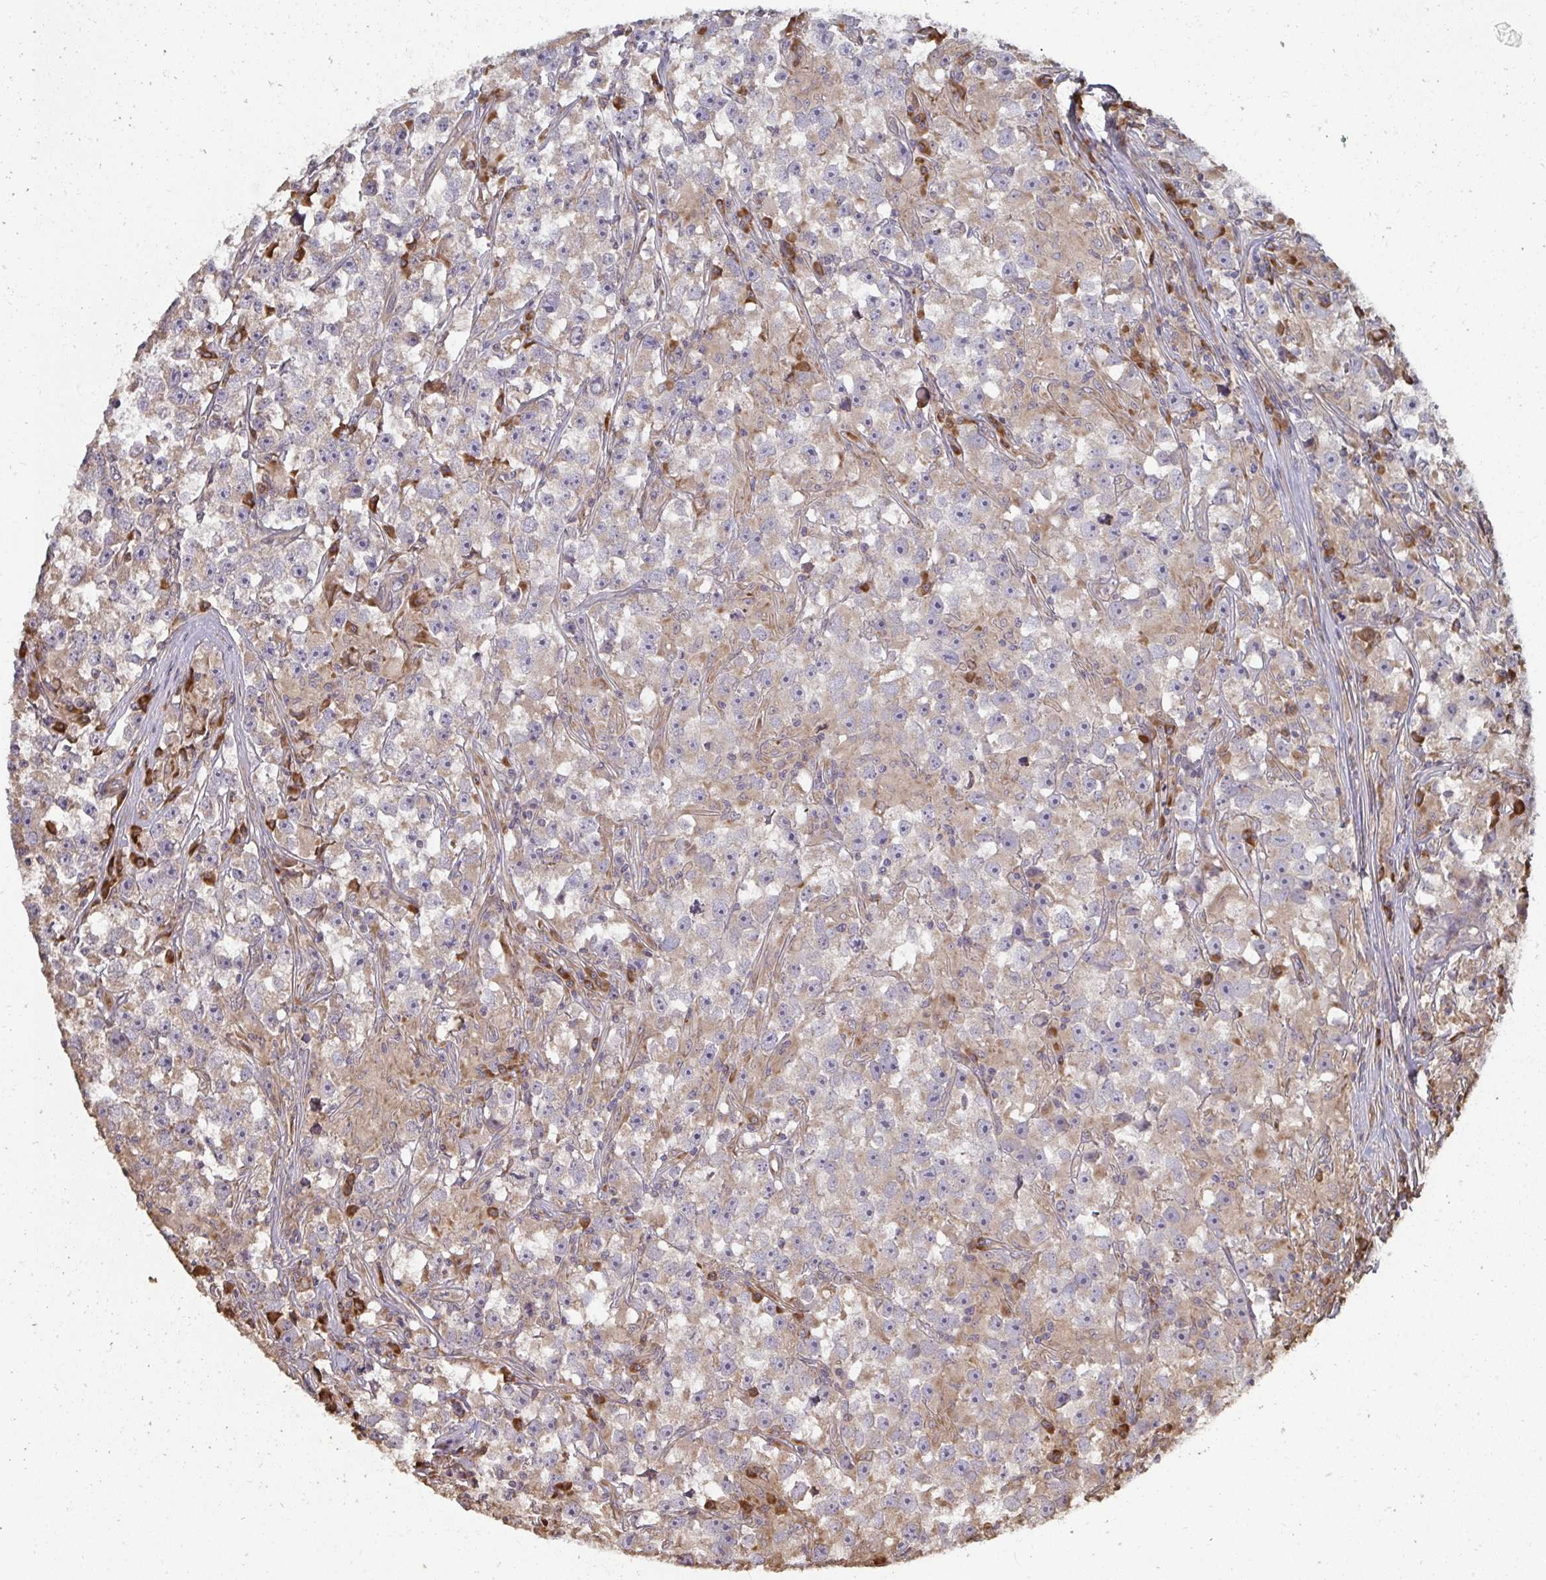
{"staining": {"intensity": "moderate", "quantity": ">75%", "location": "cytoplasmic/membranous"}, "tissue": "testis cancer", "cell_type": "Tumor cells", "image_type": "cancer", "snomed": [{"axis": "morphology", "description": "Seminoma, NOS"}, {"axis": "topography", "description": "Testis"}], "caption": "Immunohistochemistry (DAB) staining of testis seminoma demonstrates moderate cytoplasmic/membranous protein positivity in about >75% of tumor cells. The staining is performed using DAB (3,3'-diaminobenzidine) brown chromogen to label protein expression. The nuclei are counter-stained blue using hematoxylin.", "gene": "ZFYVE28", "patient": {"sex": "male", "age": 33}}